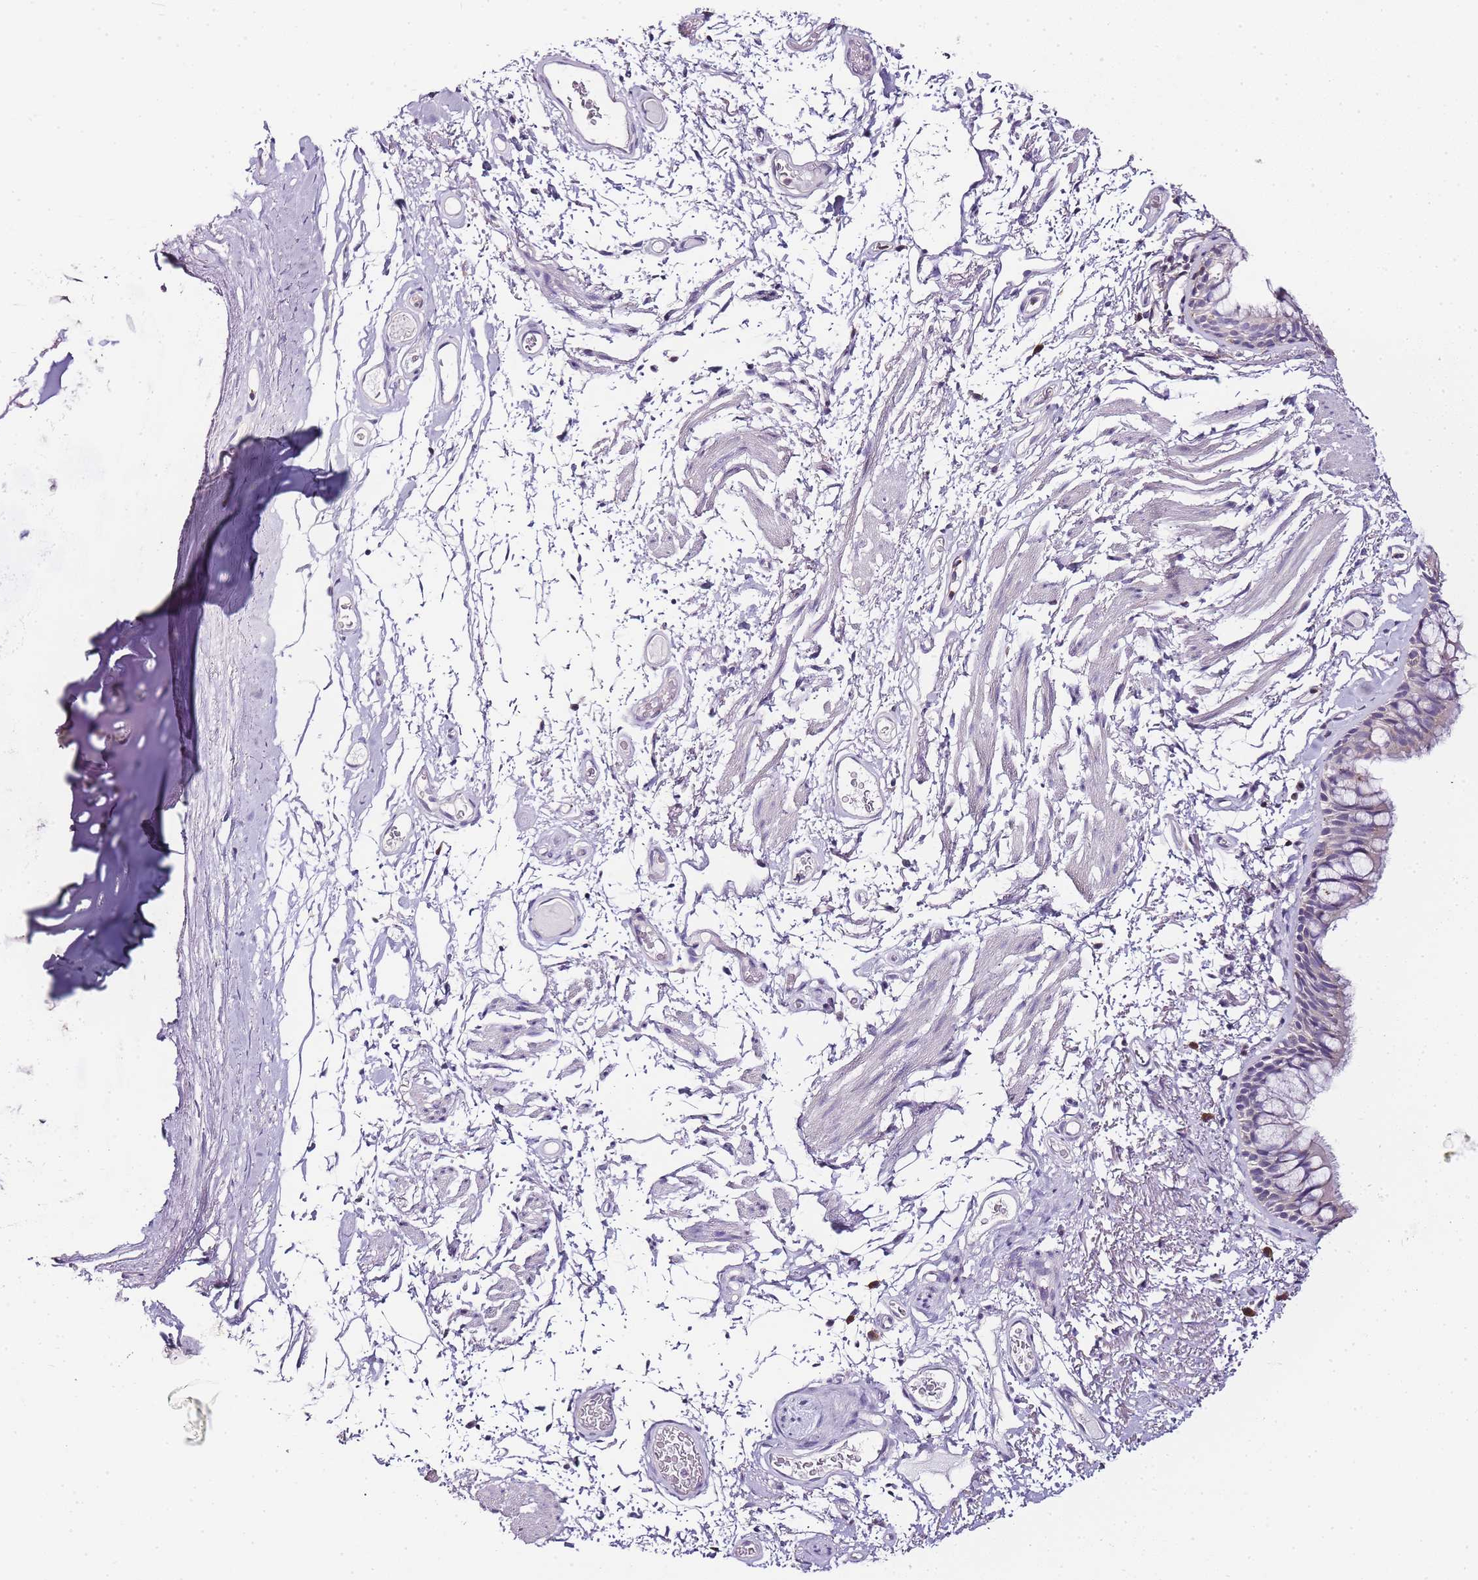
{"staining": {"intensity": "weak", "quantity": "25%-75%", "location": "cytoplasmic/membranous"}, "tissue": "bronchus", "cell_type": "Respiratory epithelial cells", "image_type": "normal", "snomed": [{"axis": "morphology", "description": "Normal tissue, NOS"}, {"axis": "topography", "description": "Cartilage tissue"}, {"axis": "topography", "description": "Bronchus"}], "caption": "Normal bronchus exhibits weak cytoplasmic/membranous positivity in about 25%-75% of respiratory epithelial cells.", "gene": "ZBP1", "patient": {"sex": "female", "age": 73}}